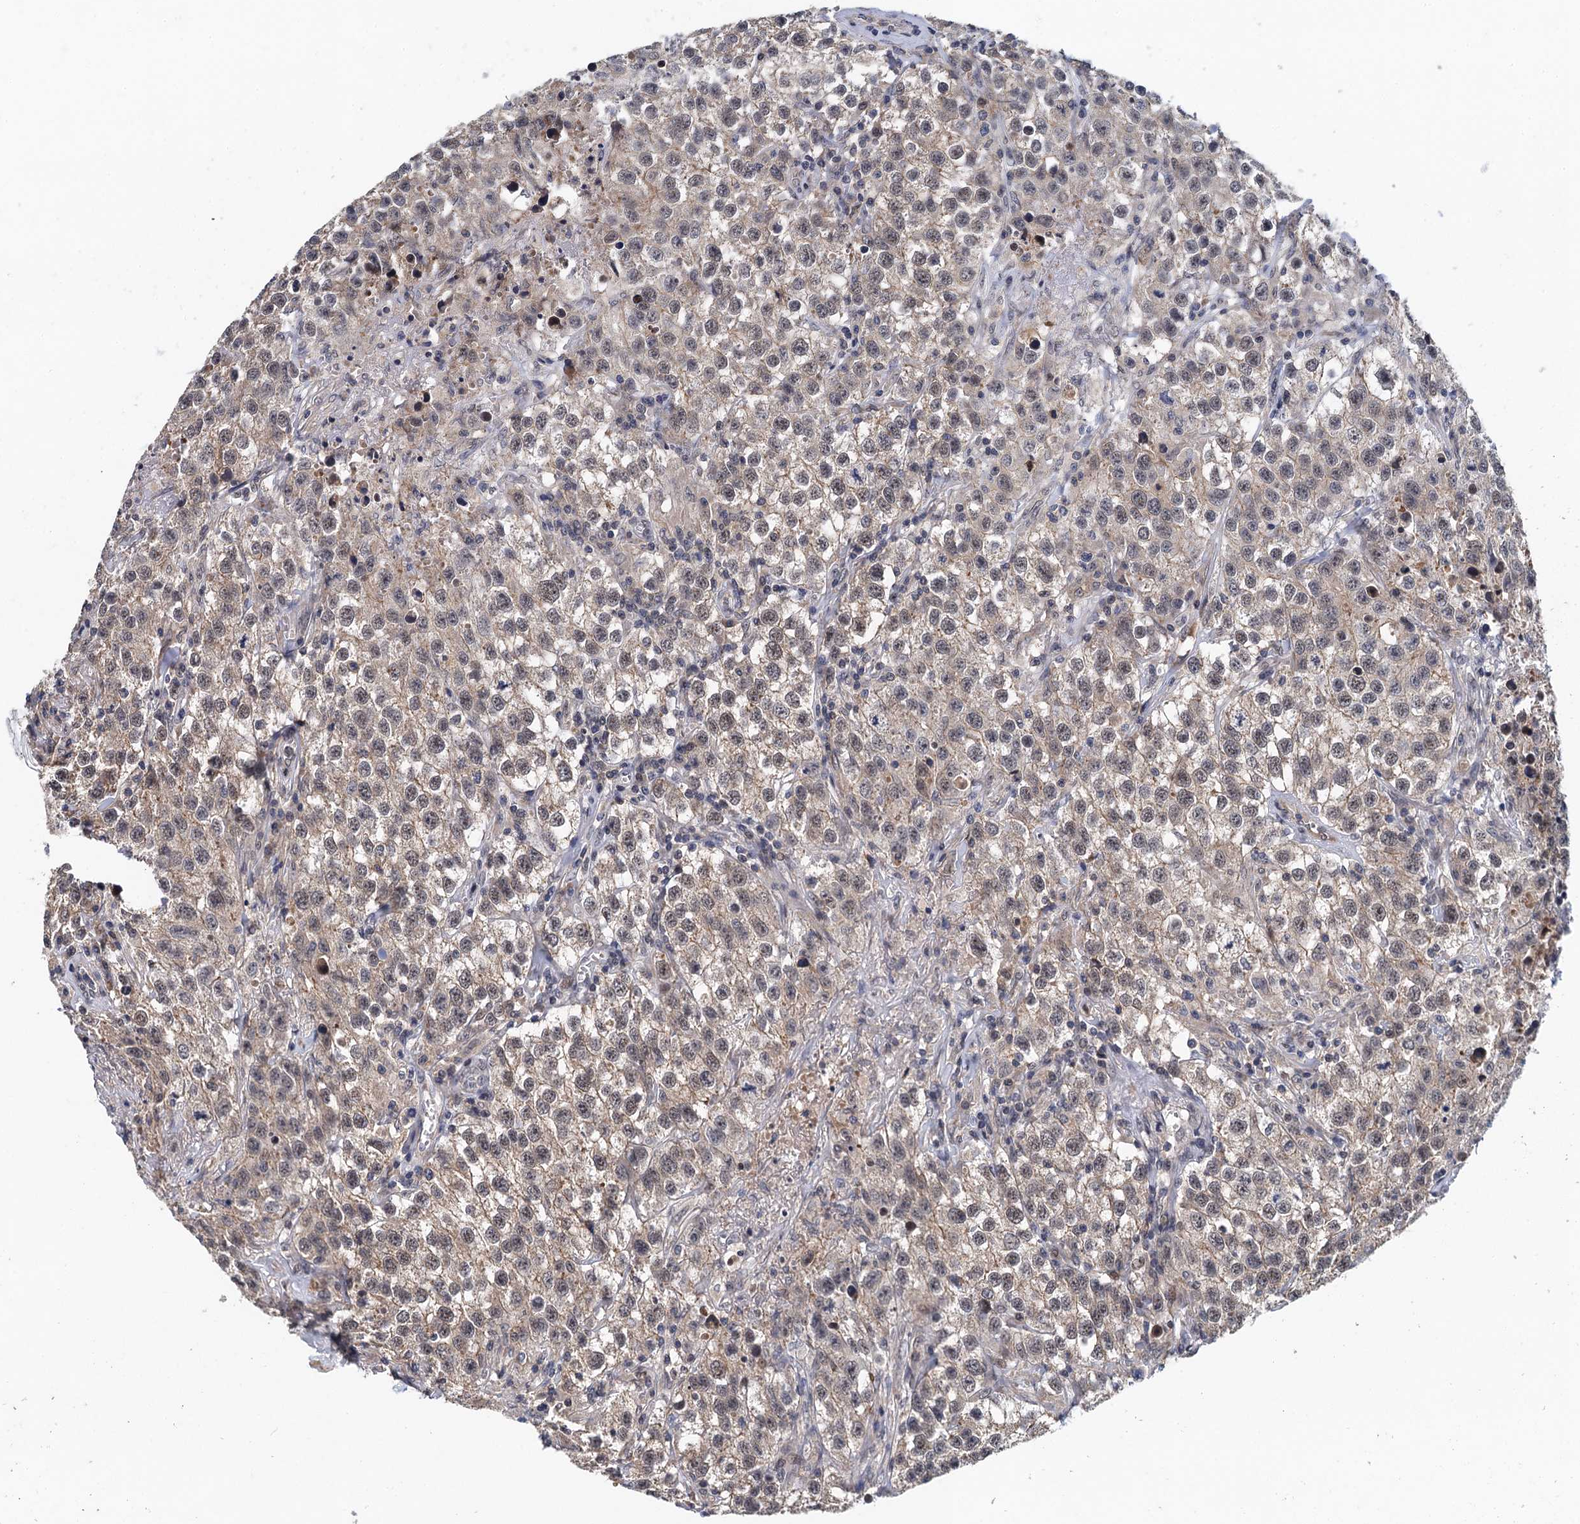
{"staining": {"intensity": "weak", "quantity": "25%-75%", "location": "cytoplasmic/membranous"}, "tissue": "testis cancer", "cell_type": "Tumor cells", "image_type": "cancer", "snomed": [{"axis": "morphology", "description": "Seminoma, NOS"}, {"axis": "morphology", "description": "Carcinoma, Embryonal, NOS"}, {"axis": "topography", "description": "Testis"}], "caption": "The photomicrograph demonstrates a brown stain indicating the presence of a protein in the cytoplasmic/membranous of tumor cells in testis cancer (seminoma). (IHC, brightfield microscopy, high magnification).", "gene": "MDM1", "patient": {"sex": "male", "age": 43}}